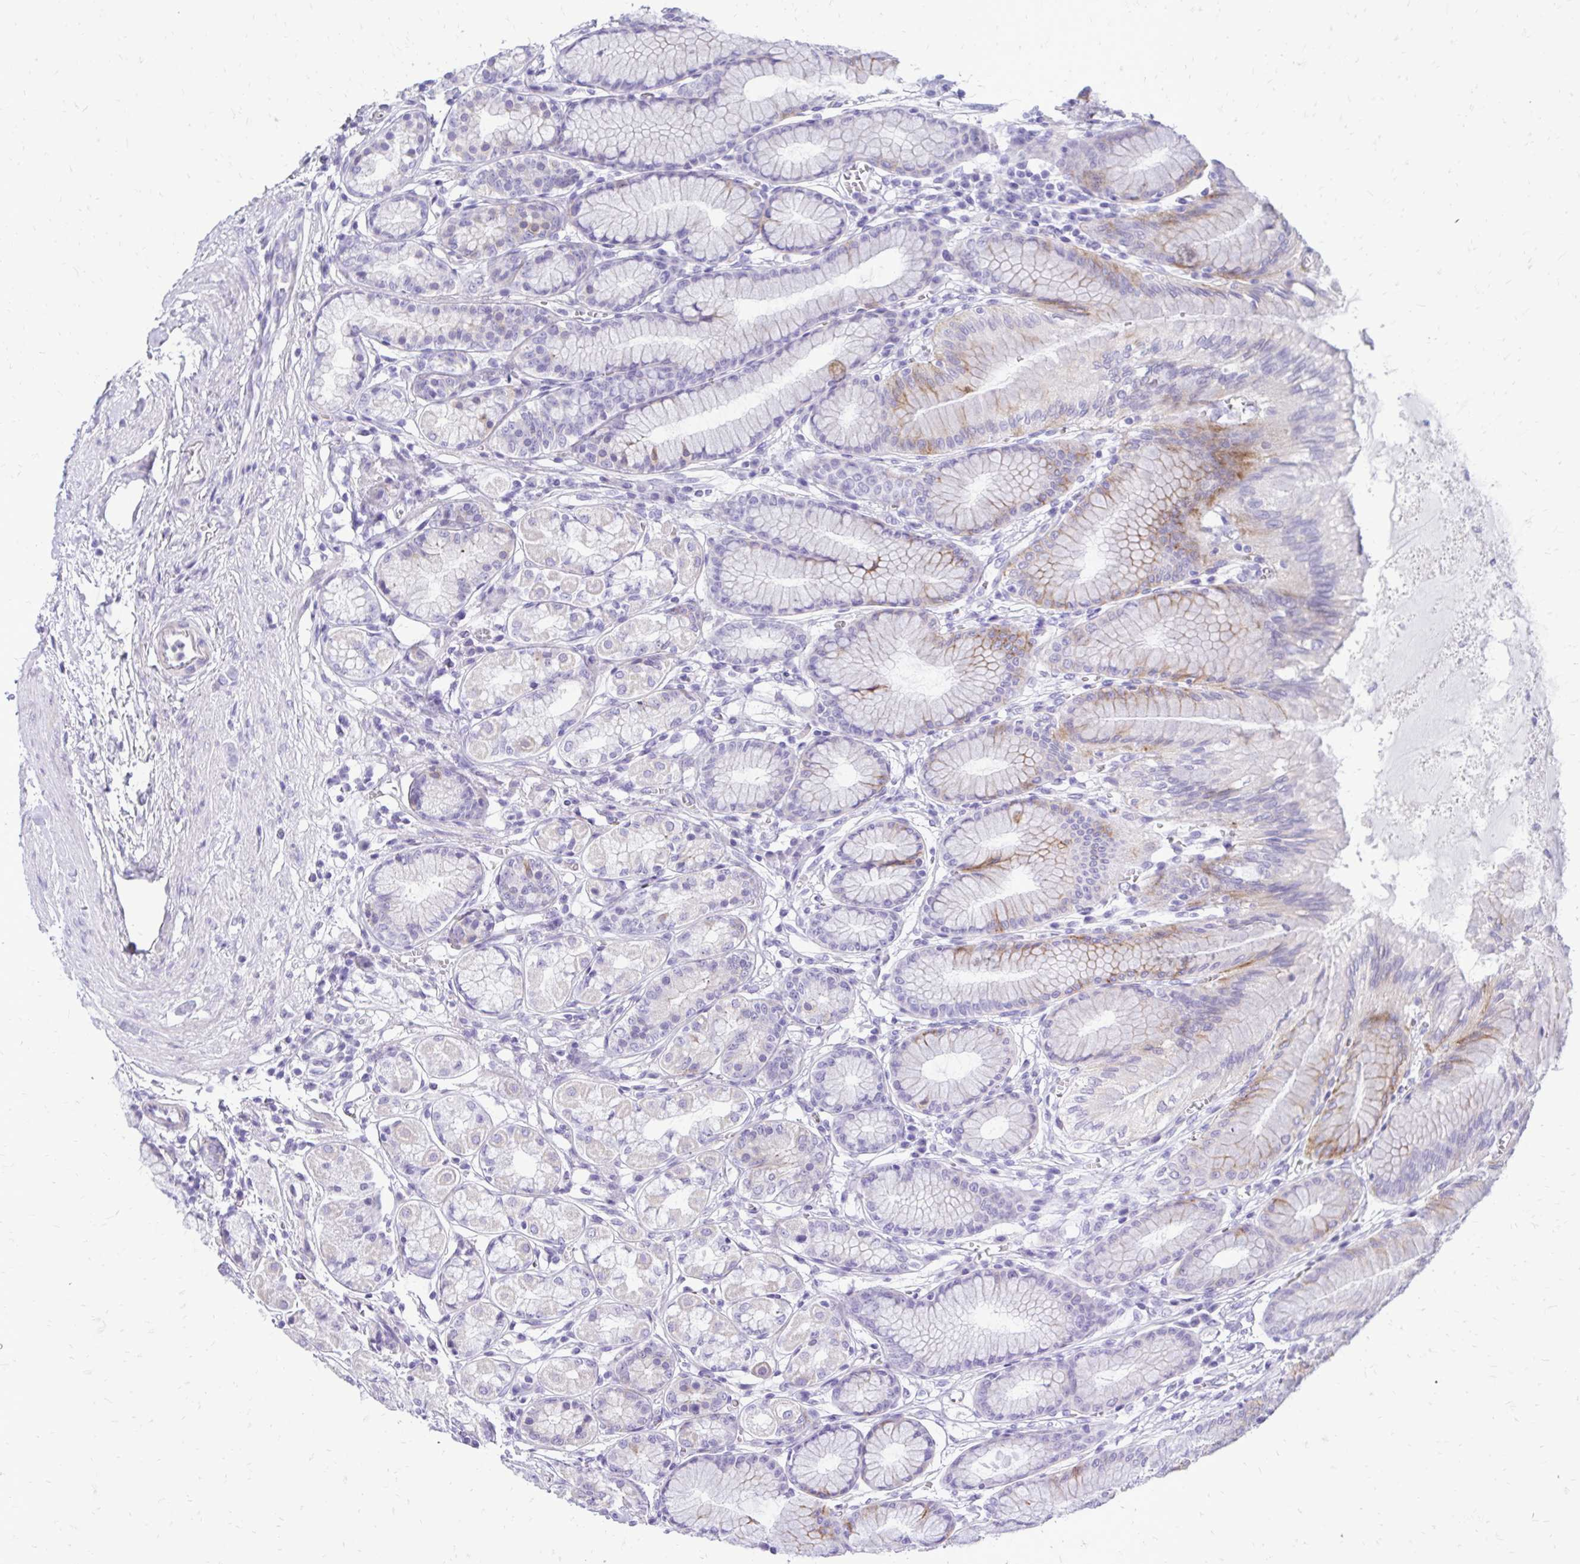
{"staining": {"intensity": "moderate", "quantity": "<25%", "location": "cytoplasmic/membranous"}, "tissue": "stomach", "cell_type": "Glandular cells", "image_type": "normal", "snomed": [{"axis": "morphology", "description": "Normal tissue, NOS"}, {"axis": "topography", "description": "Stomach"}, {"axis": "topography", "description": "Stomach, lower"}], "caption": "This micrograph reveals normal stomach stained with immunohistochemistry to label a protein in brown. The cytoplasmic/membranous of glandular cells show moderate positivity for the protein. Nuclei are counter-stained blue.", "gene": "PELI3", "patient": {"sex": "male", "age": 76}}